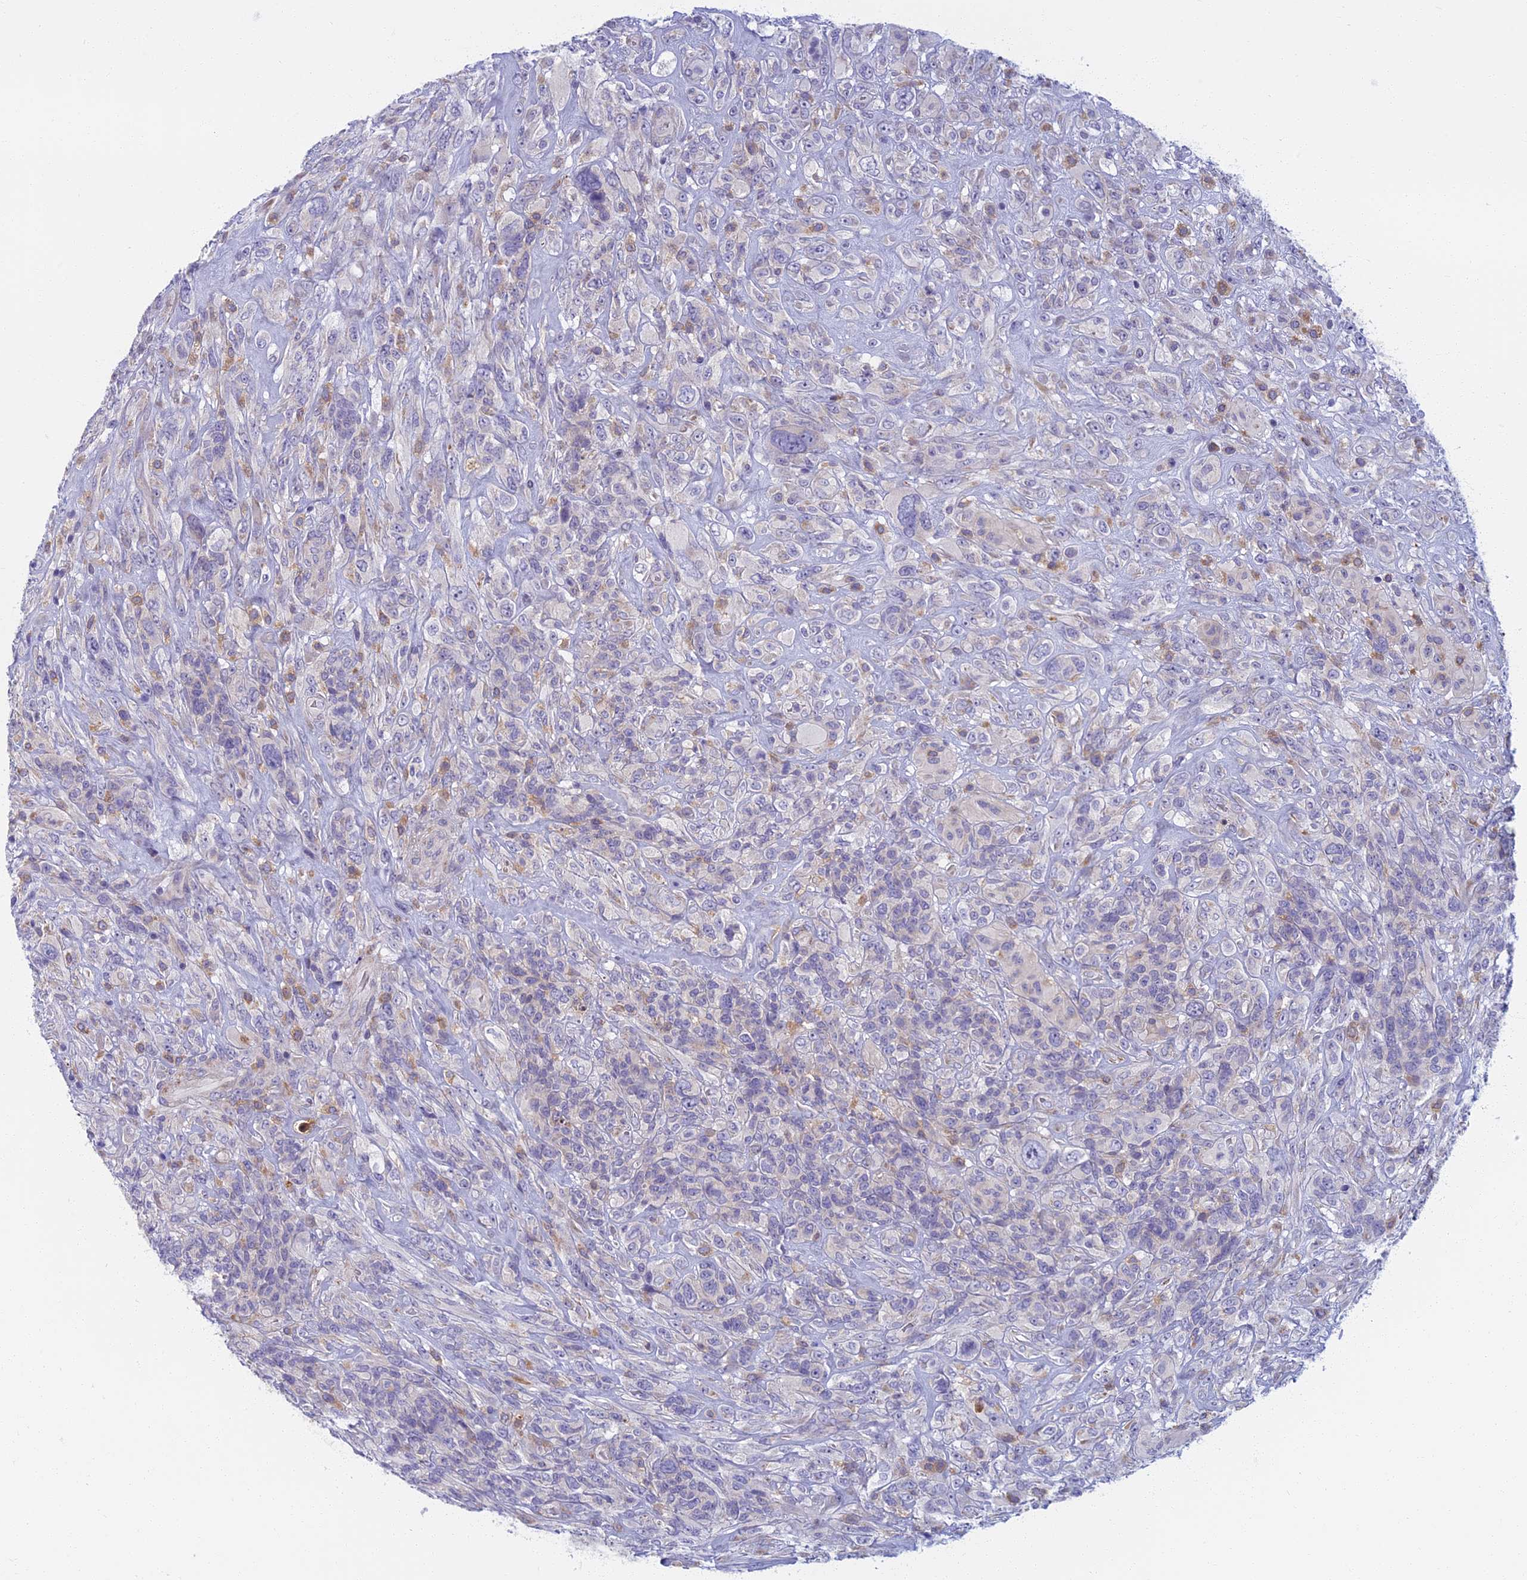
{"staining": {"intensity": "negative", "quantity": "none", "location": "none"}, "tissue": "glioma", "cell_type": "Tumor cells", "image_type": "cancer", "snomed": [{"axis": "morphology", "description": "Glioma, malignant, High grade"}, {"axis": "topography", "description": "Brain"}], "caption": "High power microscopy photomicrograph of an immunohistochemistry micrograph of malignant glioma (high-grade), revealing no significant expression in tumor cells.", "gene": "DDX51", "patient": {"sex": "male", "age": 61}}